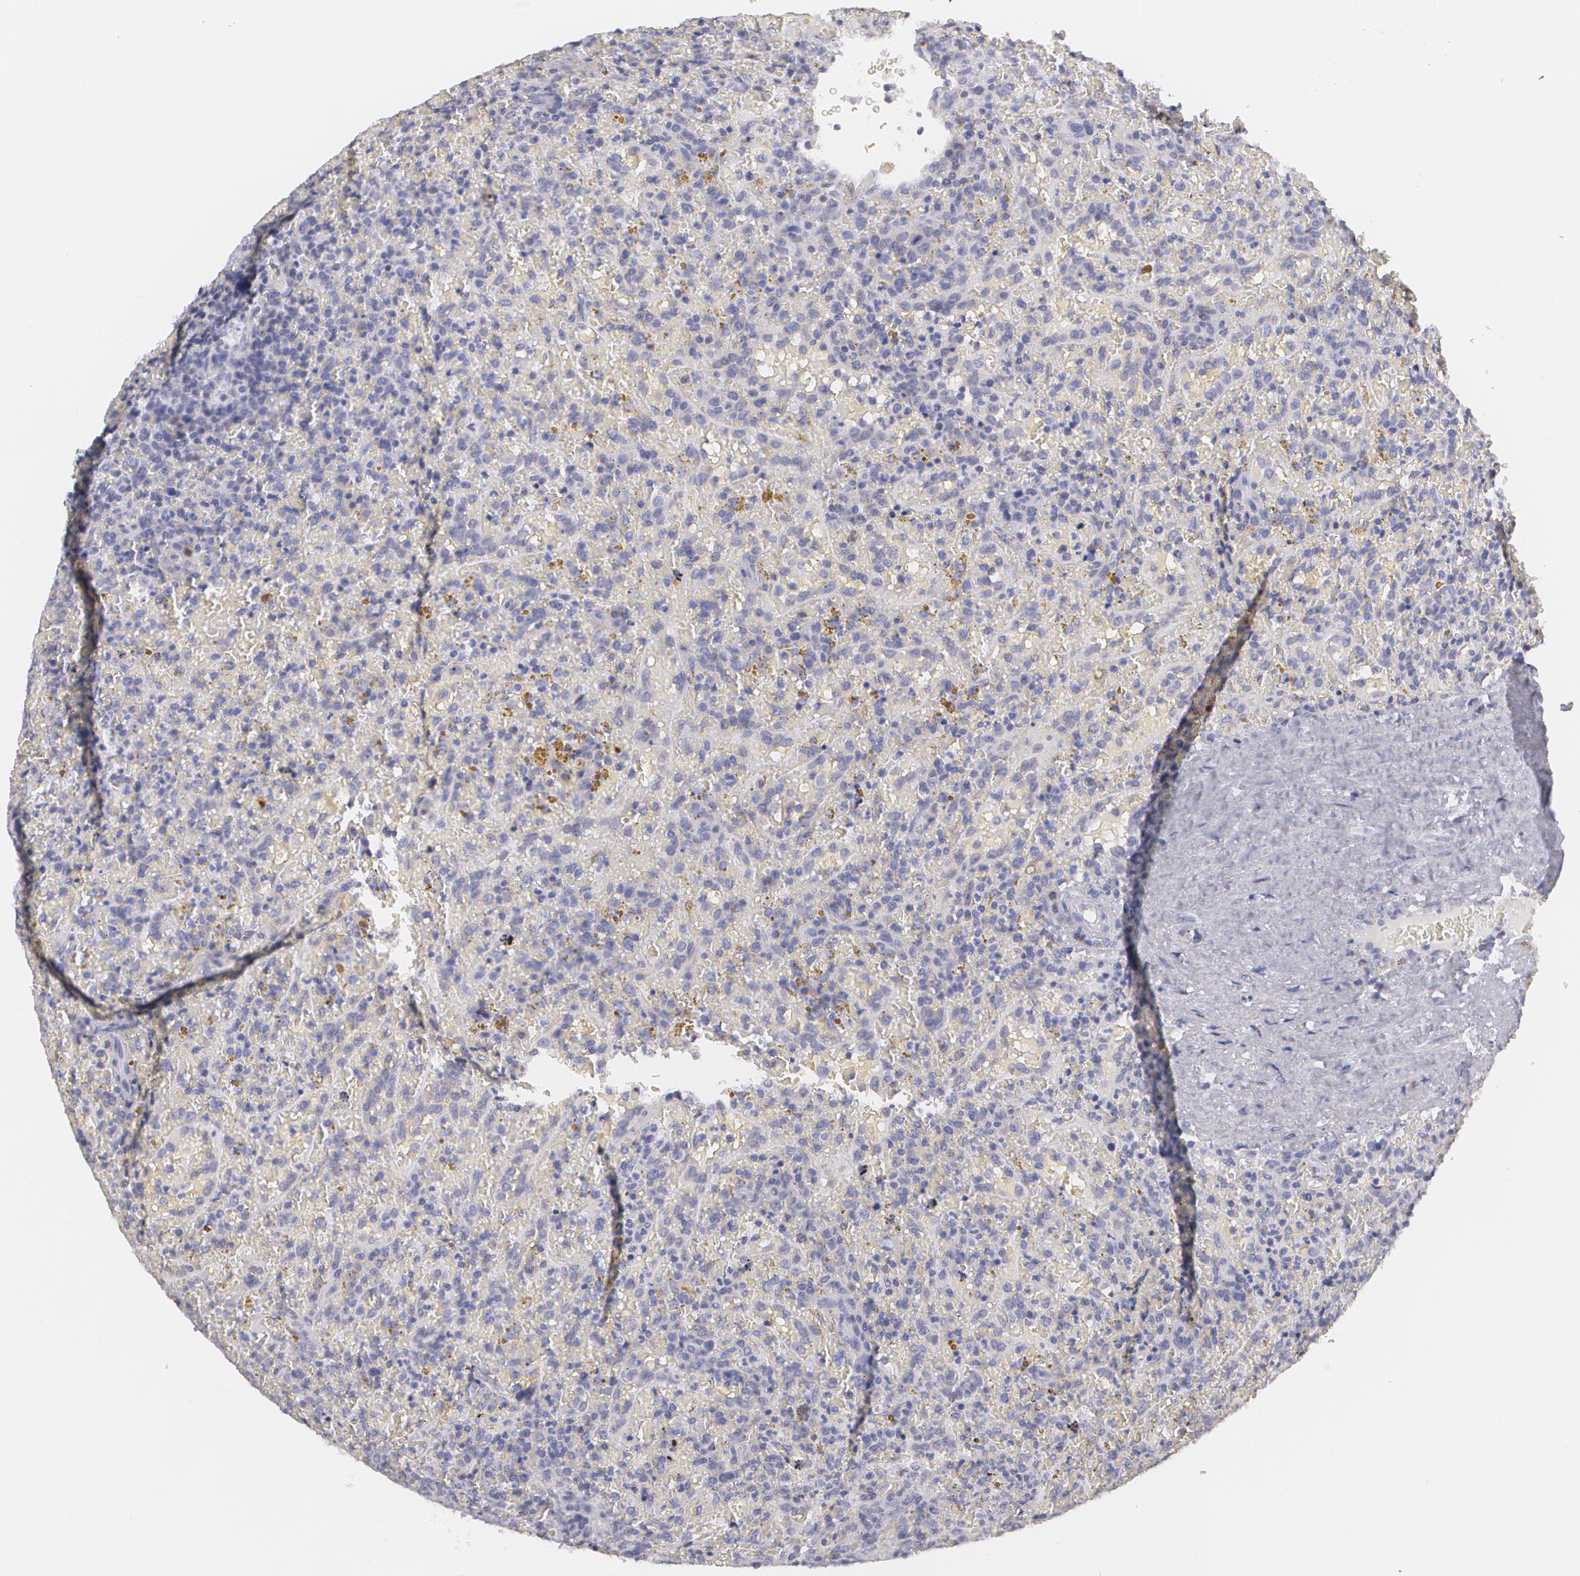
{"staining": {"intensity": "negative", "quantity": "none", "location": "none"}, "tissue": "lymphoma", "cell_type": "Tumor cells", "image_type": "cancer", "snomed": [{"axis": "morphology", "description": "Malignant lymphoma, non-Hodgkin's type, High grade"}, {"axis": "topography", "description": "Spleen"}, {"axis": "topography", "description": "Lymph node"}], "caption": "This is an immunohistochemistry (IHC) histopathology image of human lymphoma. There is no positivity in tumor cells.", "gene": "MBNL3", "patient": {"sex": "female", "age": 70}}